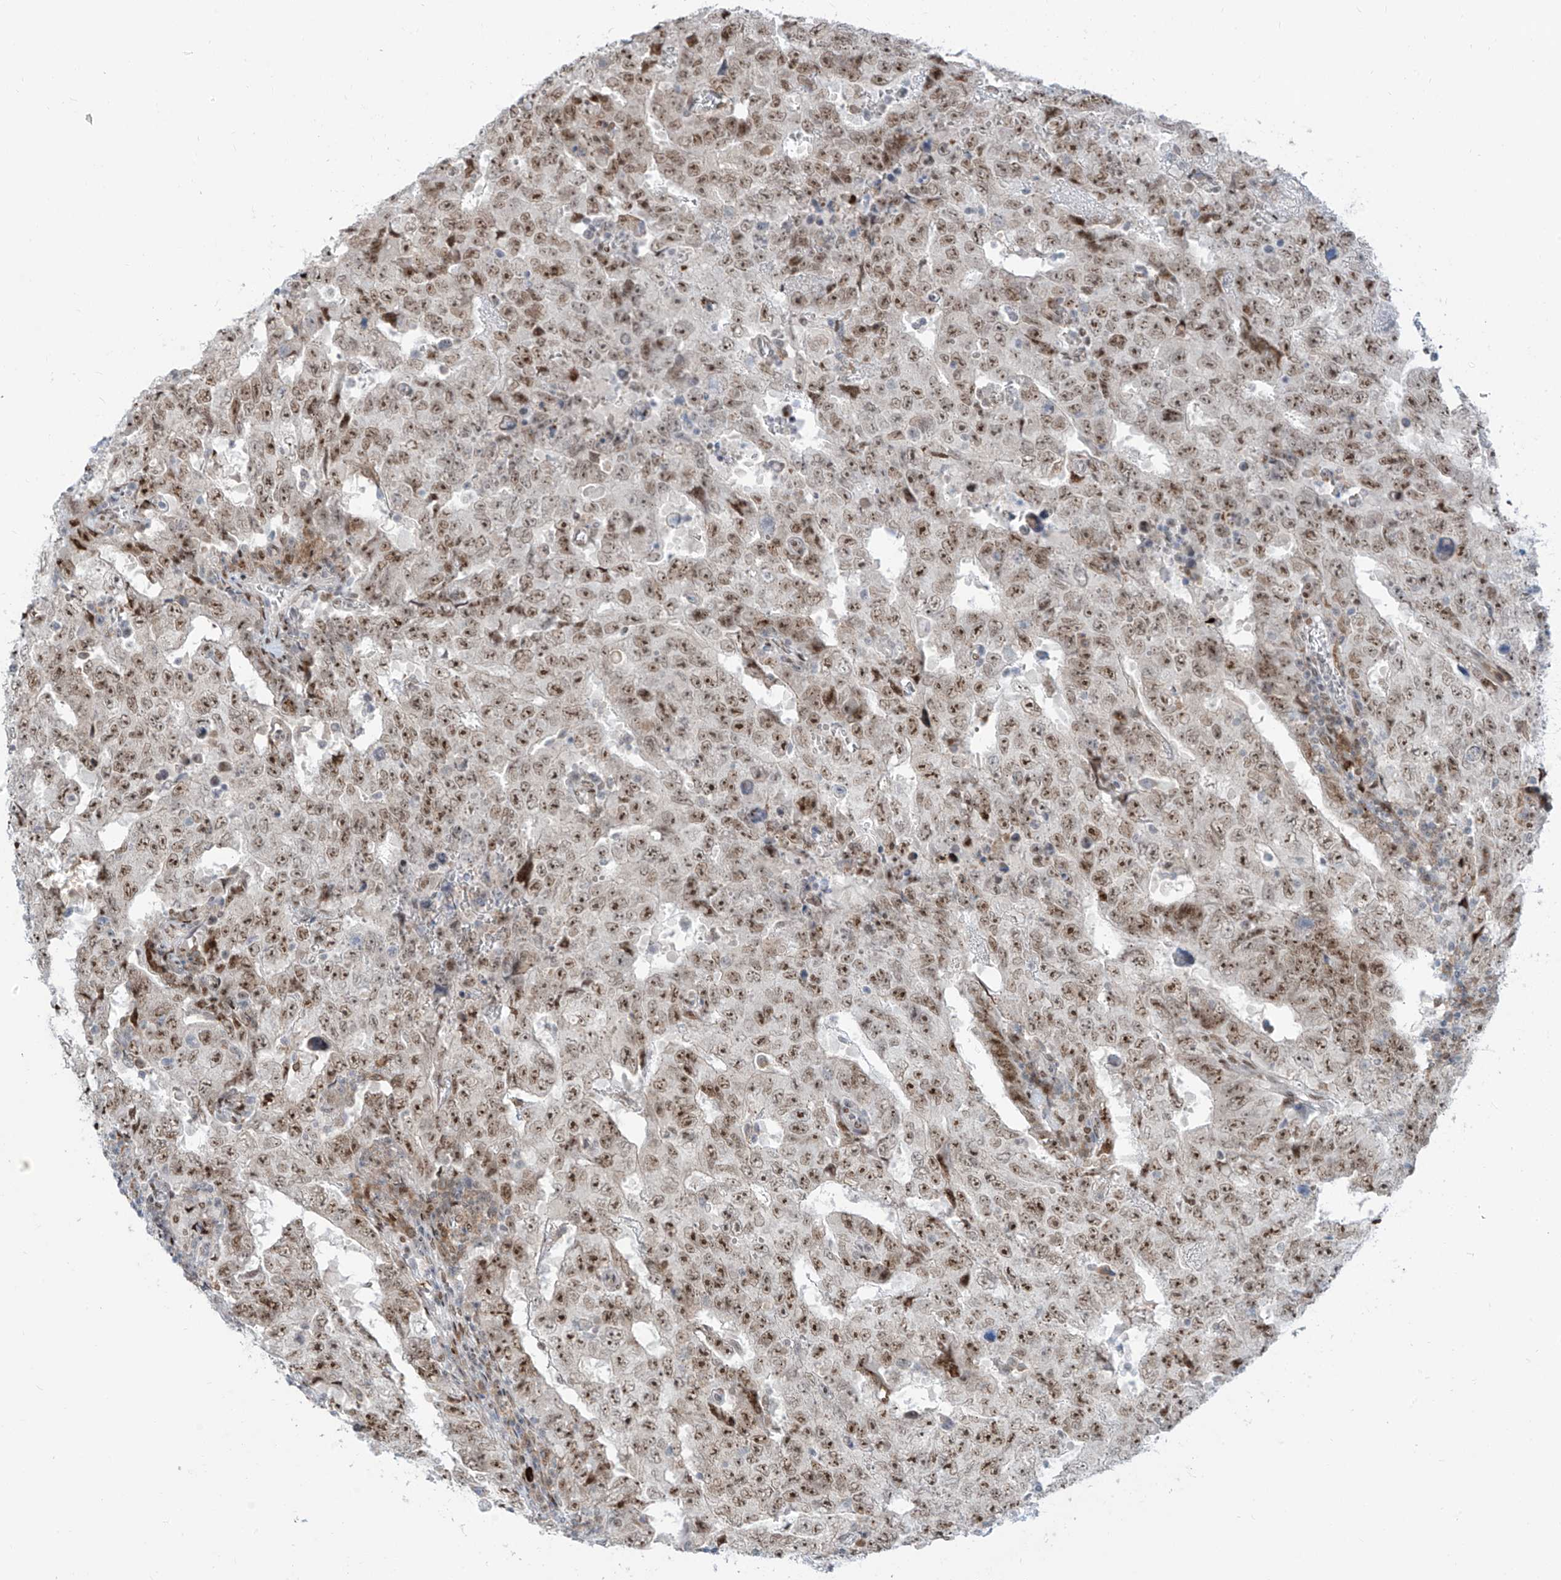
{"staining": {"intensity": "moderate", "quantity": ">75%", "location": "nuclear"}, "tissue": "testis cancer", "cell_type": "Tumor cells", "image_type": "cancer", "snomed": [{"axis": "morphology", "description": "Carcinoma, Embryonal, NOS"}, {"axis": "topography", "description": "Testis"}], "caption": "Immunohistochemistry (IHC) staining of testis embryonal carcinoma, which reveals medium levels of moderate nuclear expression in approximately >75% of tumor cells indicating moderate nuclear protein staining. The staining was performed using DAB (brown) for protein detection and nuclei were counterstained in hematoxylin (blue).", "gene": "LIN9", "patient": {"sex": "male", "age": 26}}